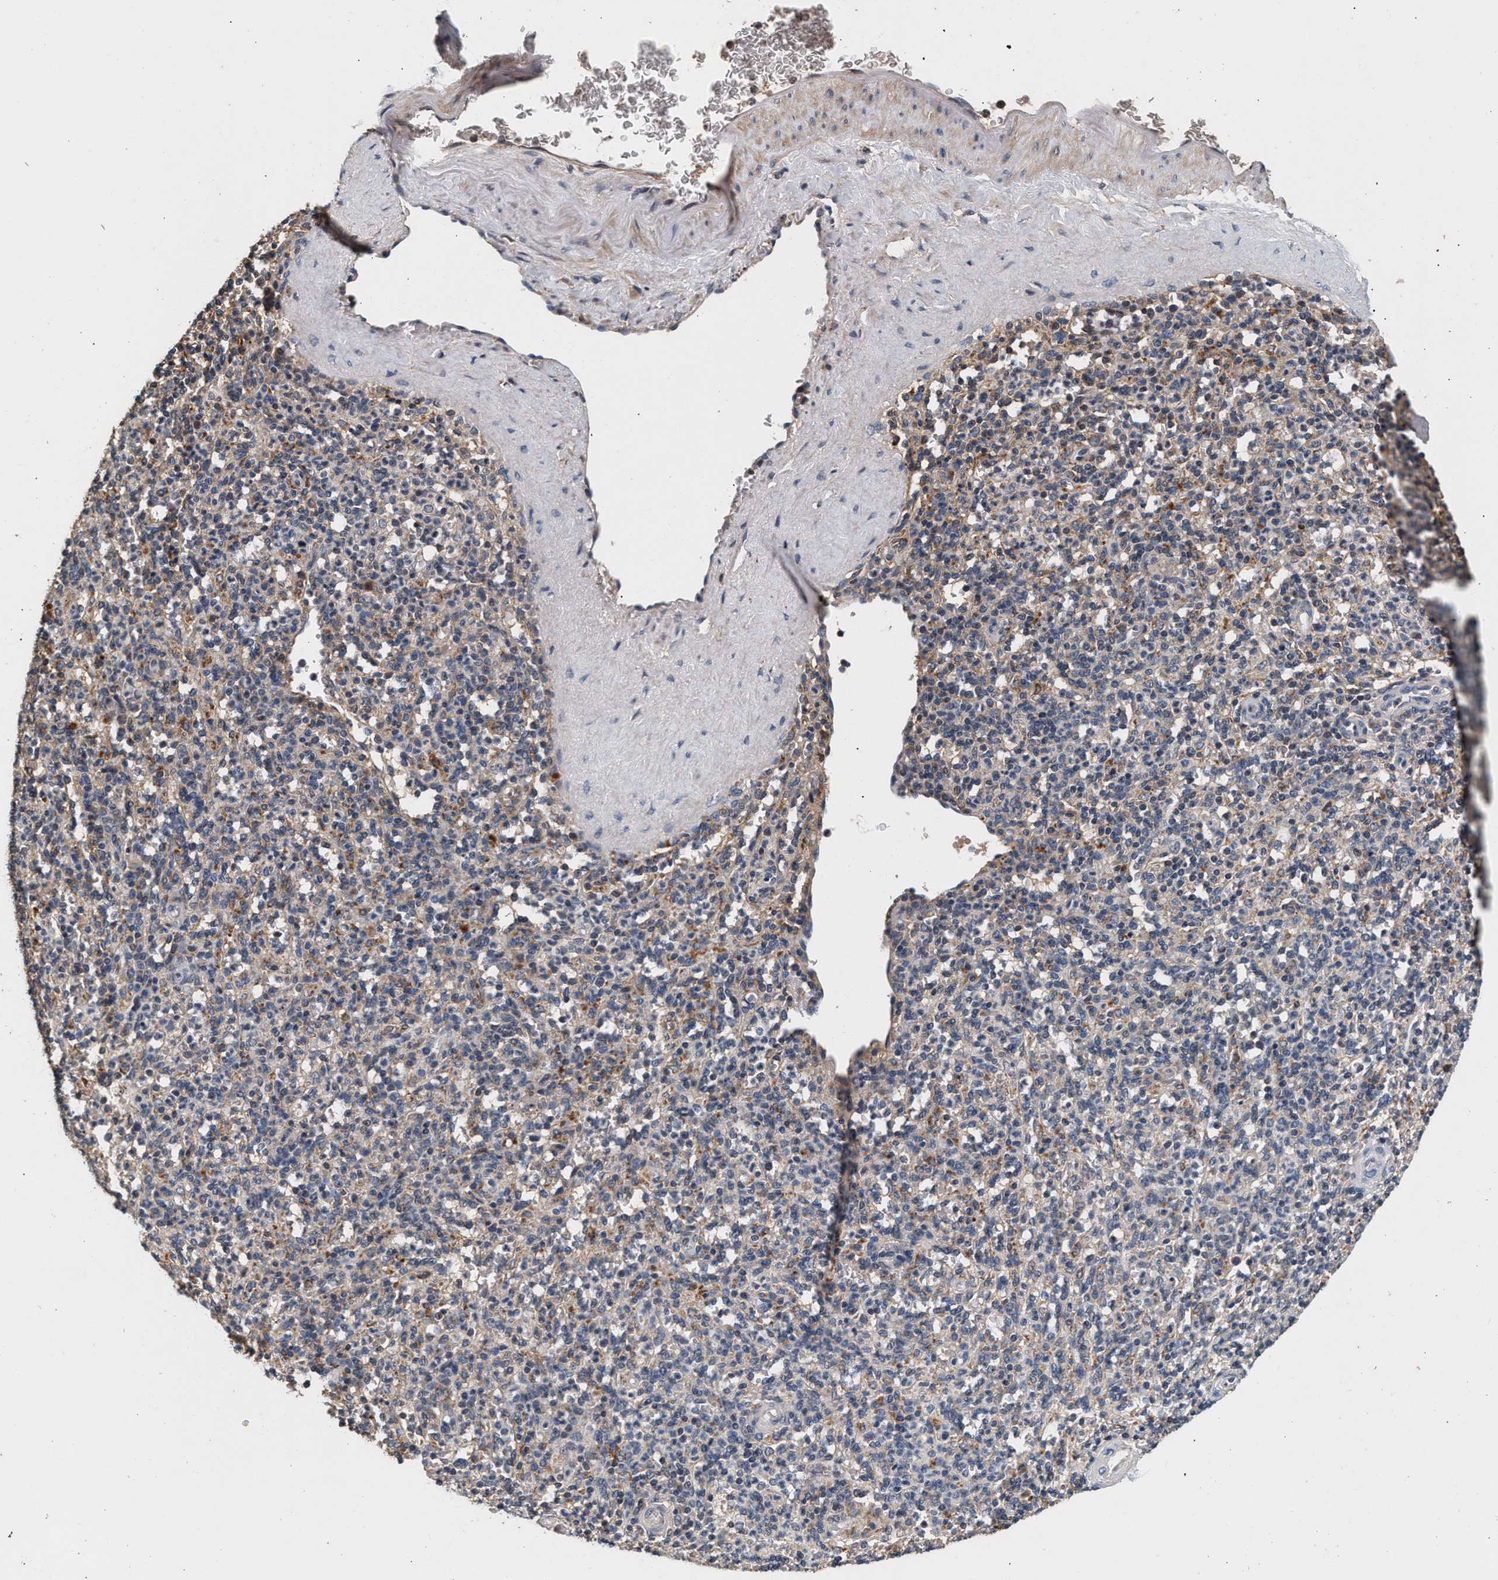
{"staining": {"intensity": "weak", "quantity": "<25%", "location": "cytoplasmic/membranous"}, "tissue": "spleen", "cell_type": "Cells in red pulp", "image_type": "normal", "snomed": [{"axis": "morphology", "description": "Normal tissue, NOS"}, {"axis": "topography", "description": "Spleen"}], "caption": "Spleen stained for a protein using immunohistochemistry displays no expression cells in red pulp.", "gene": "PTGR3", "patient": {"sex": "male", "age": 36}}